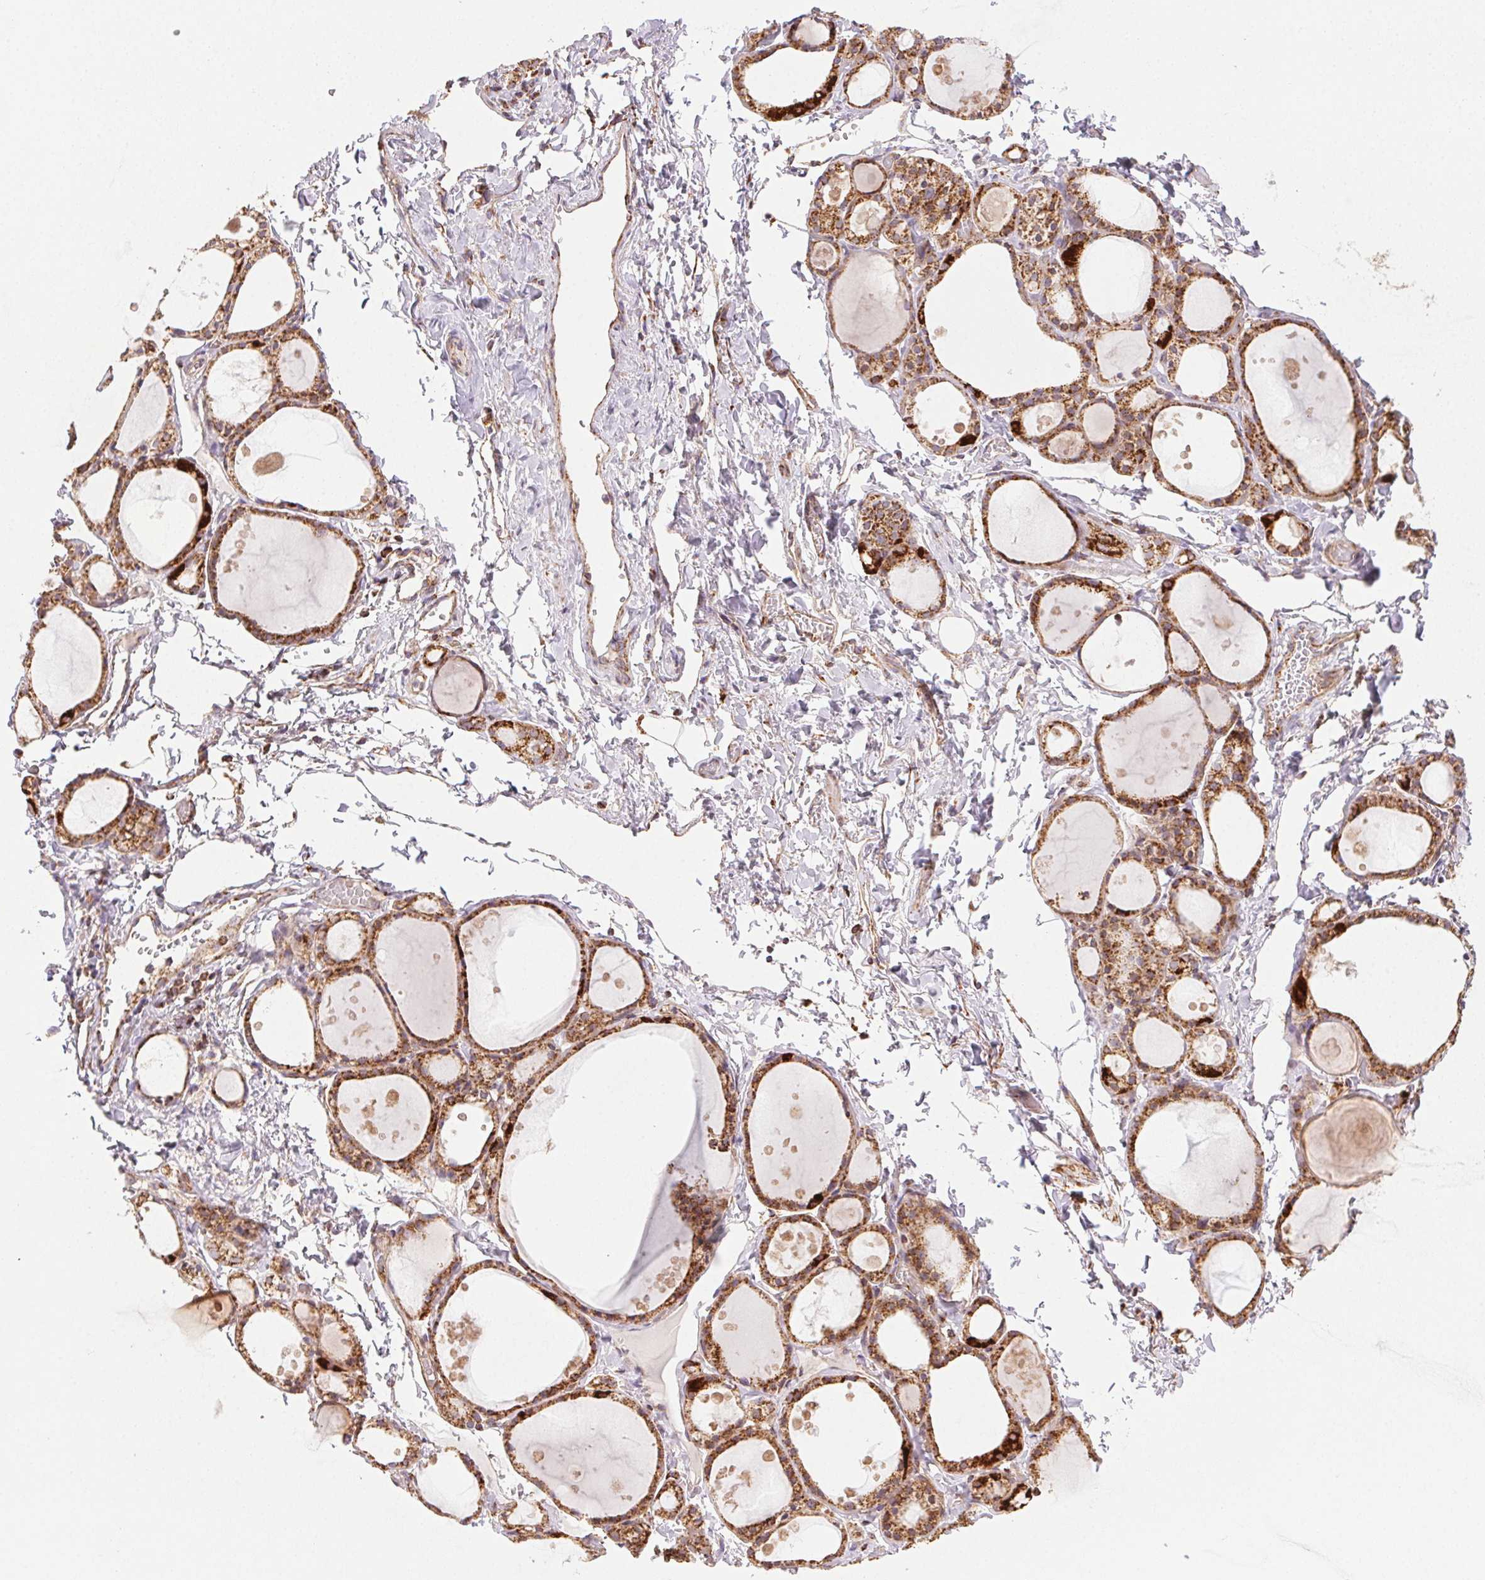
{"staining": {"intensity": "strong", "quantity": ">75%", "location": "cytoplasmic/membranous"}, "tissue": "thyroid gland", "cell_type": "Glandular cells", "image_type": "normal", "snomed": [{"axis": "morphology", "description": "Normal tissue, NOS"}, {"axis": "topography", "description": "Thyroid gland"}], "caption": "IHC (DAB) staining of benign thyroid gland displays strong cytoplasmic/membranous protein expression in approximately >75% of glandular cells.", "gene": "CLPB", "patient": {"sex": "male", "age": 68}}